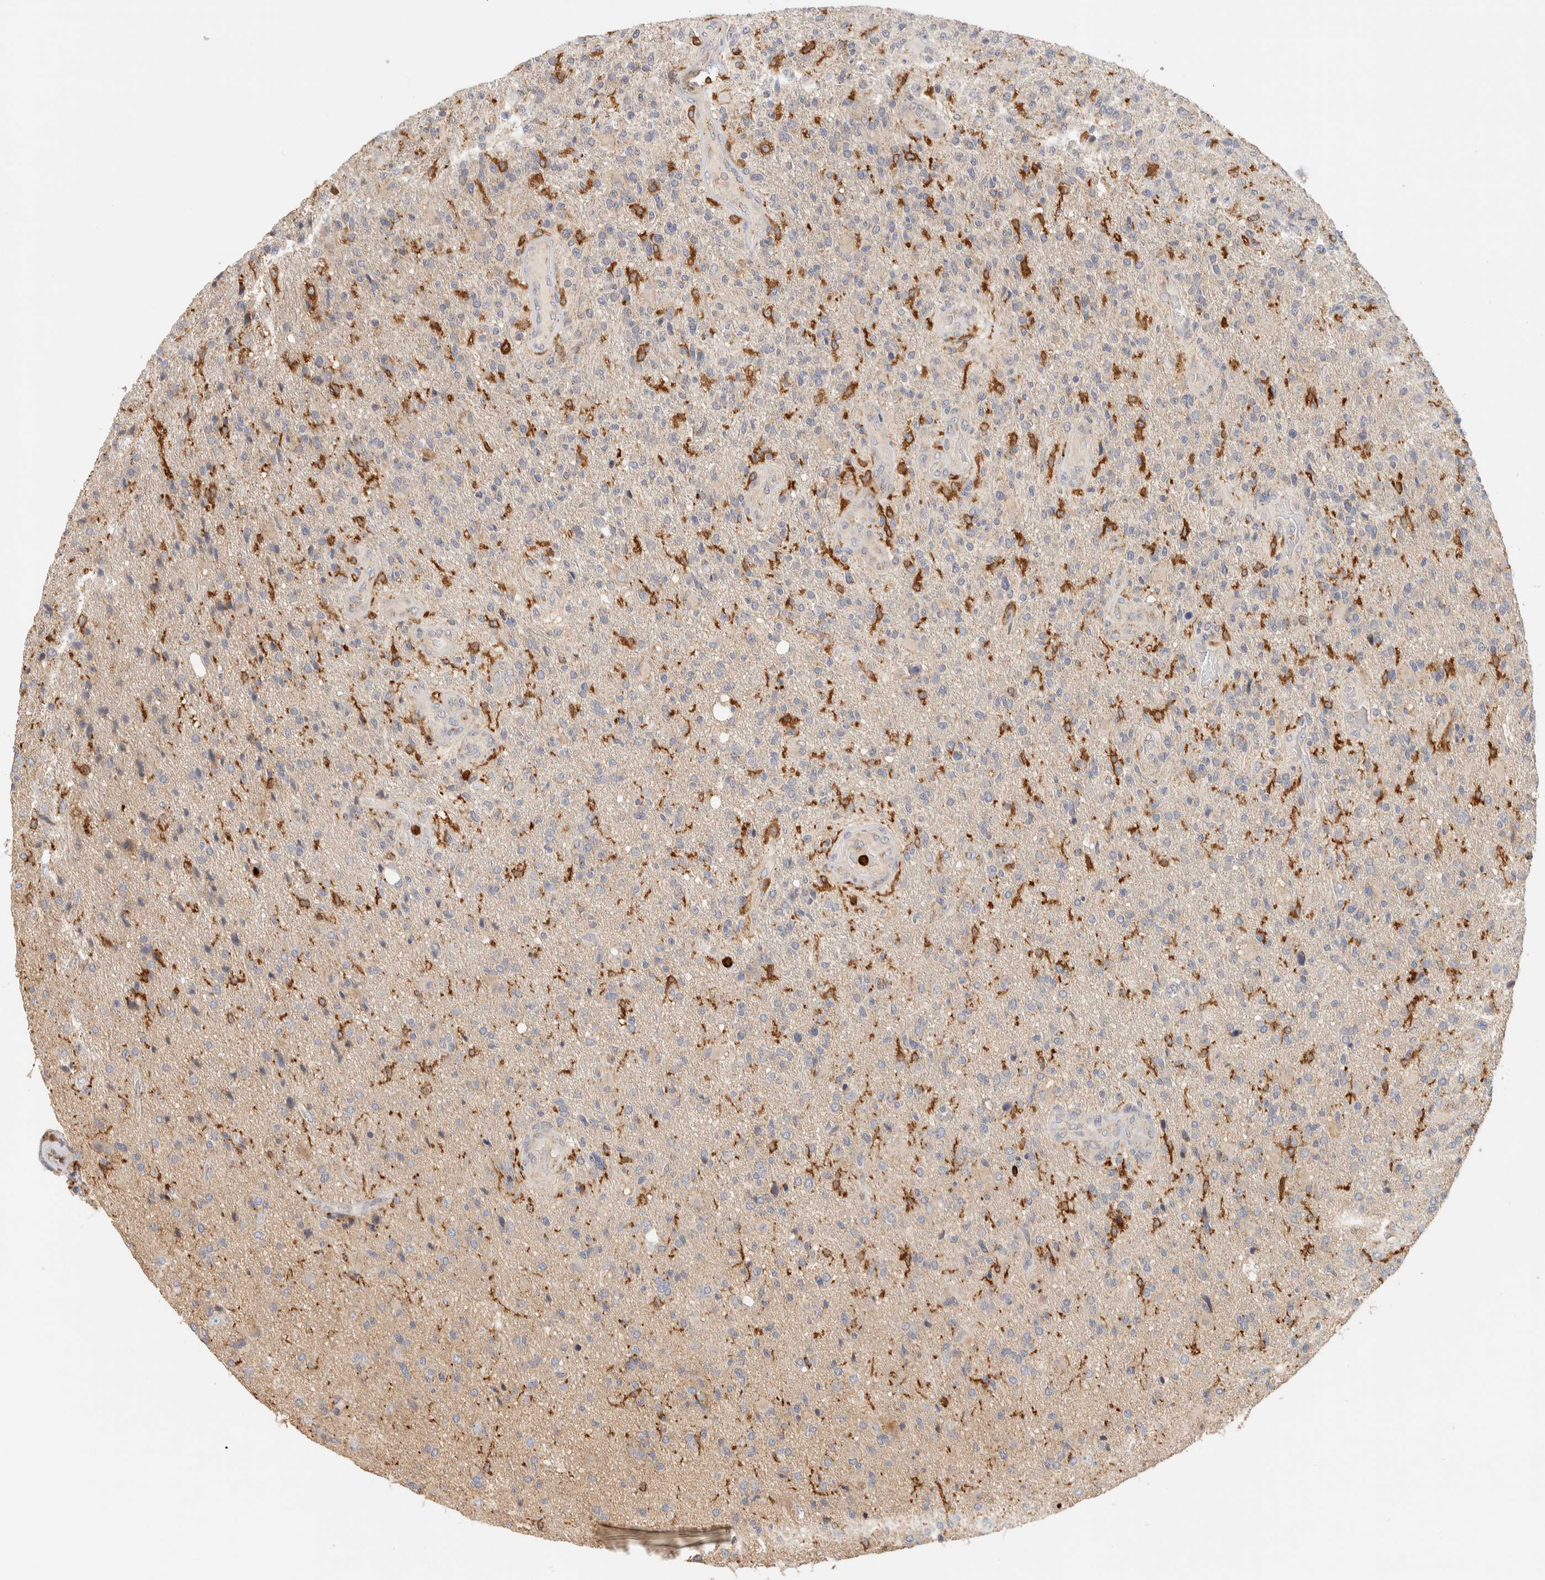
{"staining": {"intensity": "weak", "quantity": "<25%", "location": "cytoplasmic/membranous"}, "tissue": "glioma", "cell_type": "Tumor cells", "image_type": "cancer", "snomed": [{"axis": "morphology", "description": "Glioma, malignant, High grade"}, {"axis": "topography", "description": "Brain"}], "caption": "DAB (3,3'-diaminobenzidine) immunohistochemical staining of glioma reveals no significant staining in tumor cells.", "gene": "RUNDC1", "patient": {"sex": "male", "age": 72}}